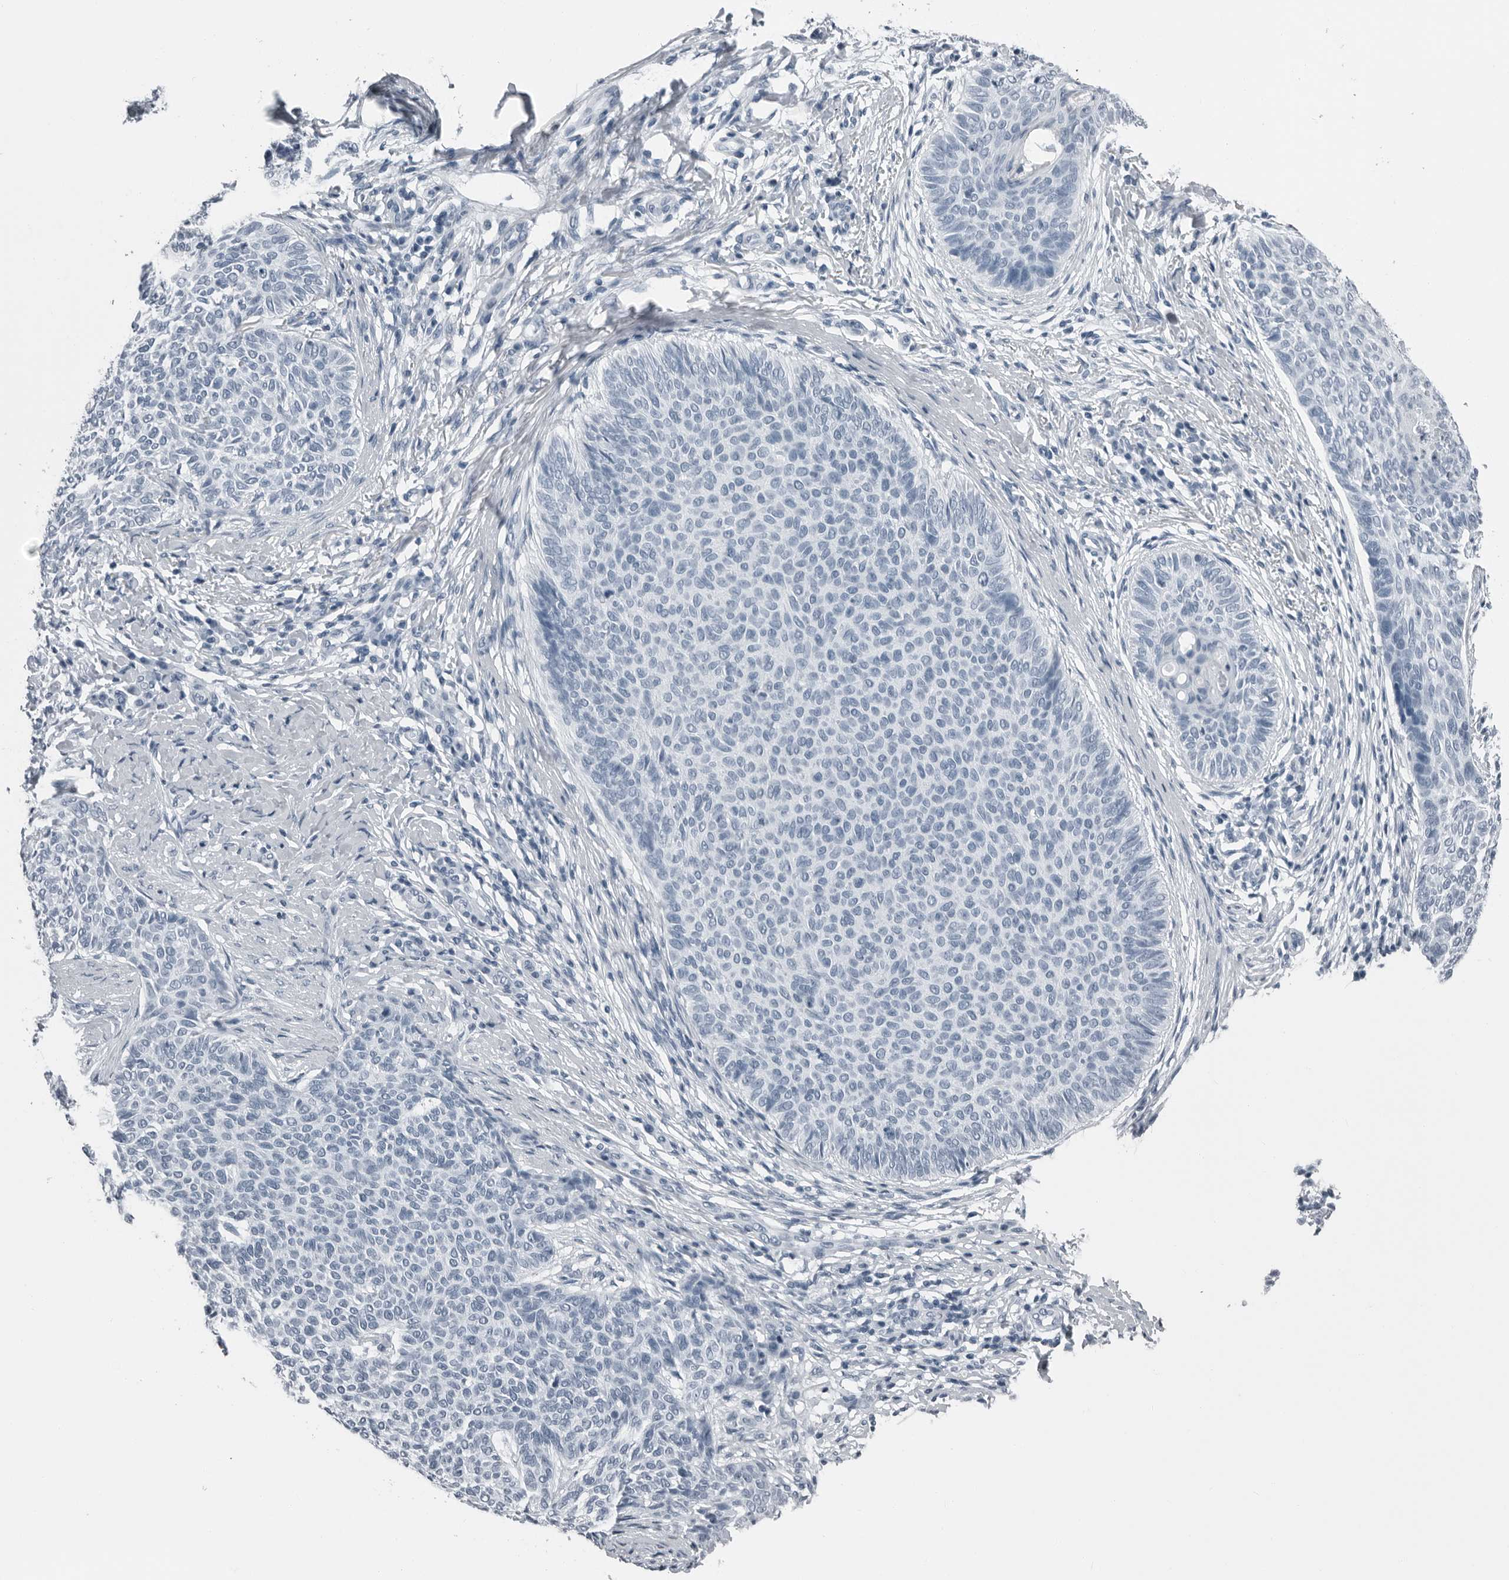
{"staining": {"intensity": "negative", "quantity": "none", "location": "none"}, "tissue": "skin cancer", "cell_type": "Tumor cells", "image_type": "cancer", "snomed": [{"axis": "morphology", "description": "Normal tissue, NOS"}, {"axis": "morphology", "description": "Basal cell carcinoma"}, {"axis": "topography", "description": "Skin"}], "caption": "Immunohistochemistry of human skin basal cell carcinoma displays no expression in tumor cells.", "gene": "PRSS1", "patient": {"sex": "male", "age": 50}}